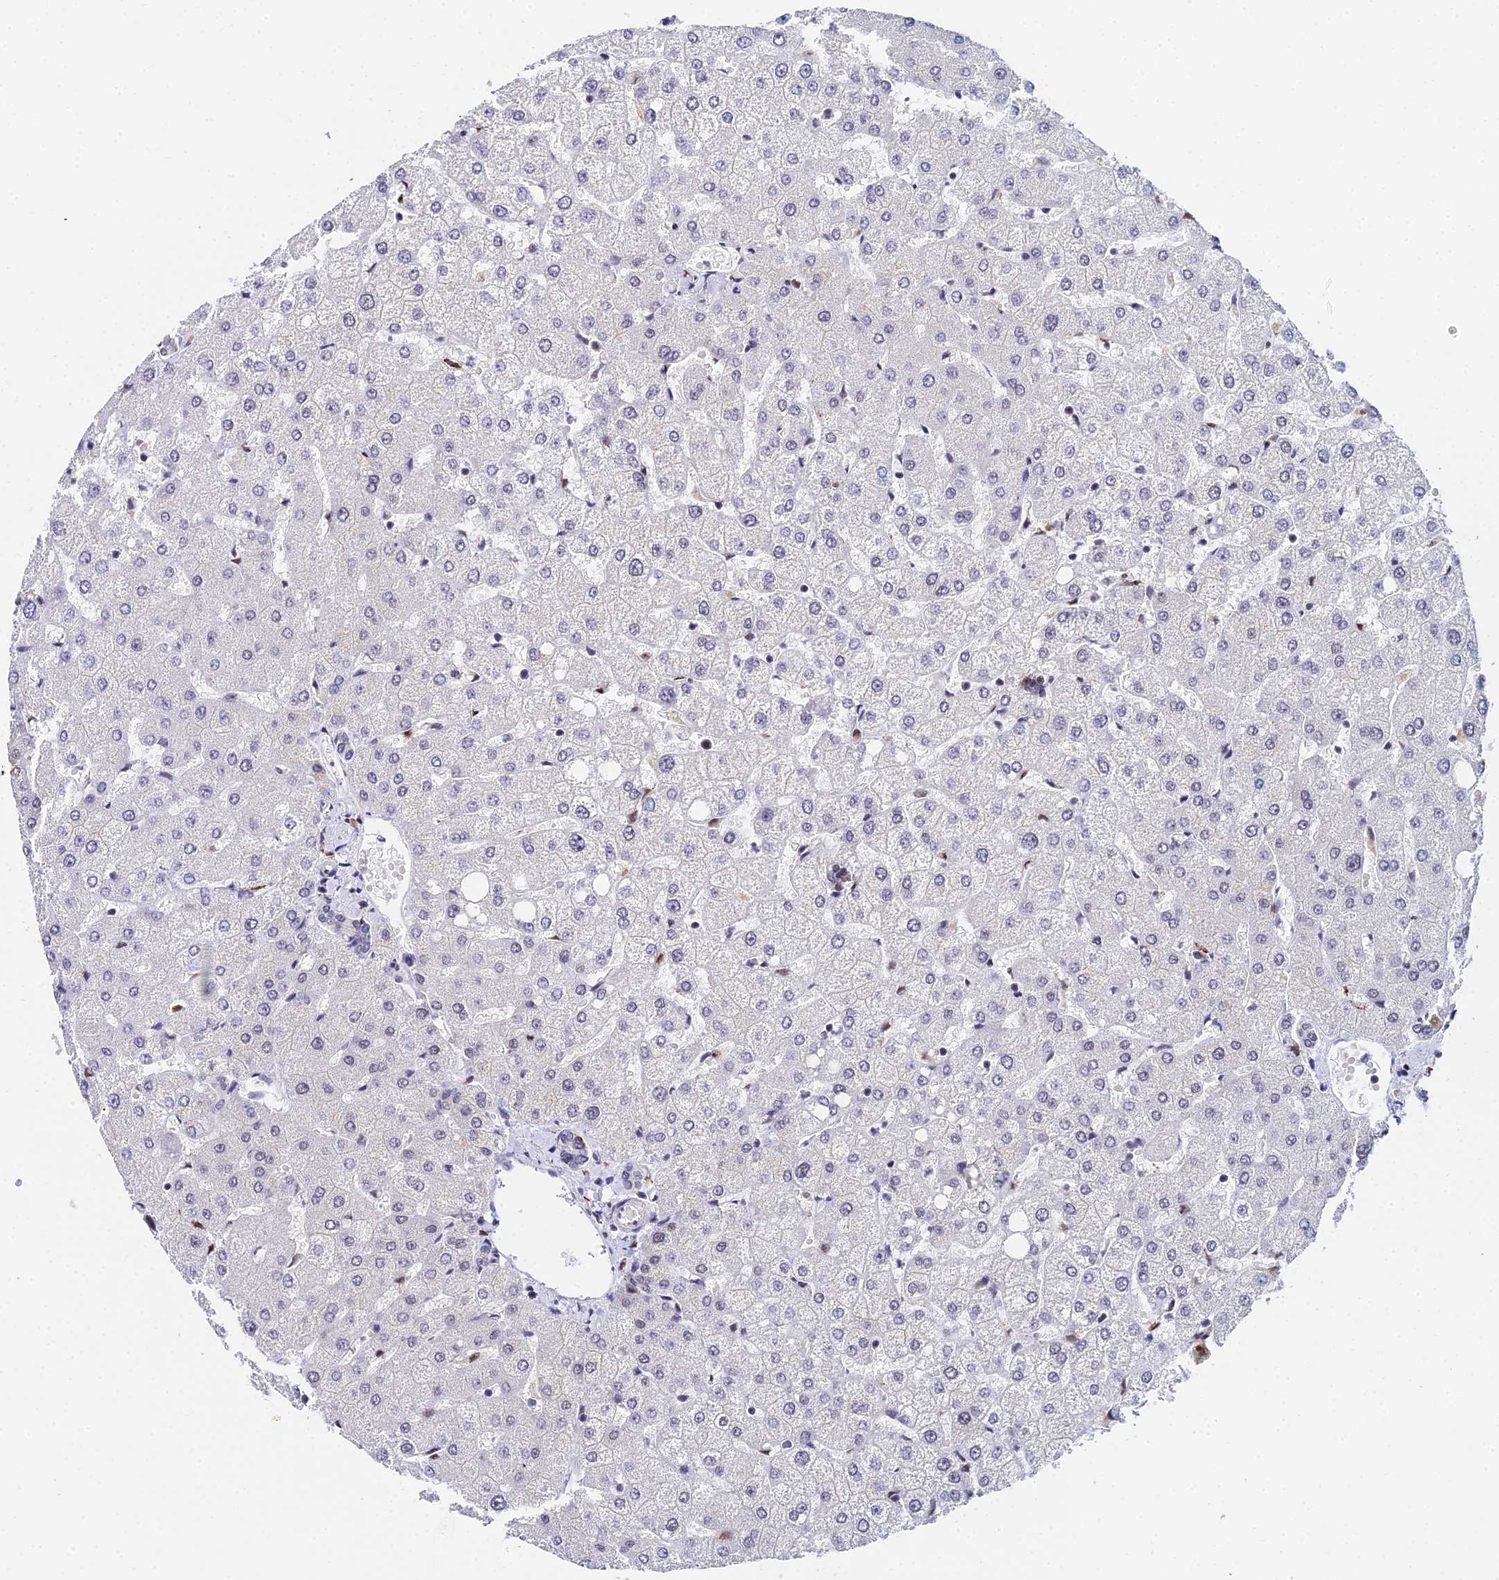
{"staining": {"intensity": "negative", "quantity": "none", "location": "none"}, "tissue": "liver", "cell_type": "Cholangiocytes", "image_type": "normal", "snomed": [{"axis": "morphology", "description": "Normal tissue, NOS"}, {"axis": "topography", "description": "Liver"}], "caption": "Immunohistochemical staining of normal liver displays no significant positivity in cholangiocytes. (Immunohistochemistry, brightfield microscopy, high magnification).", "gene": "MAGOHB", "patient": {"sex": "female", "age": 54}}